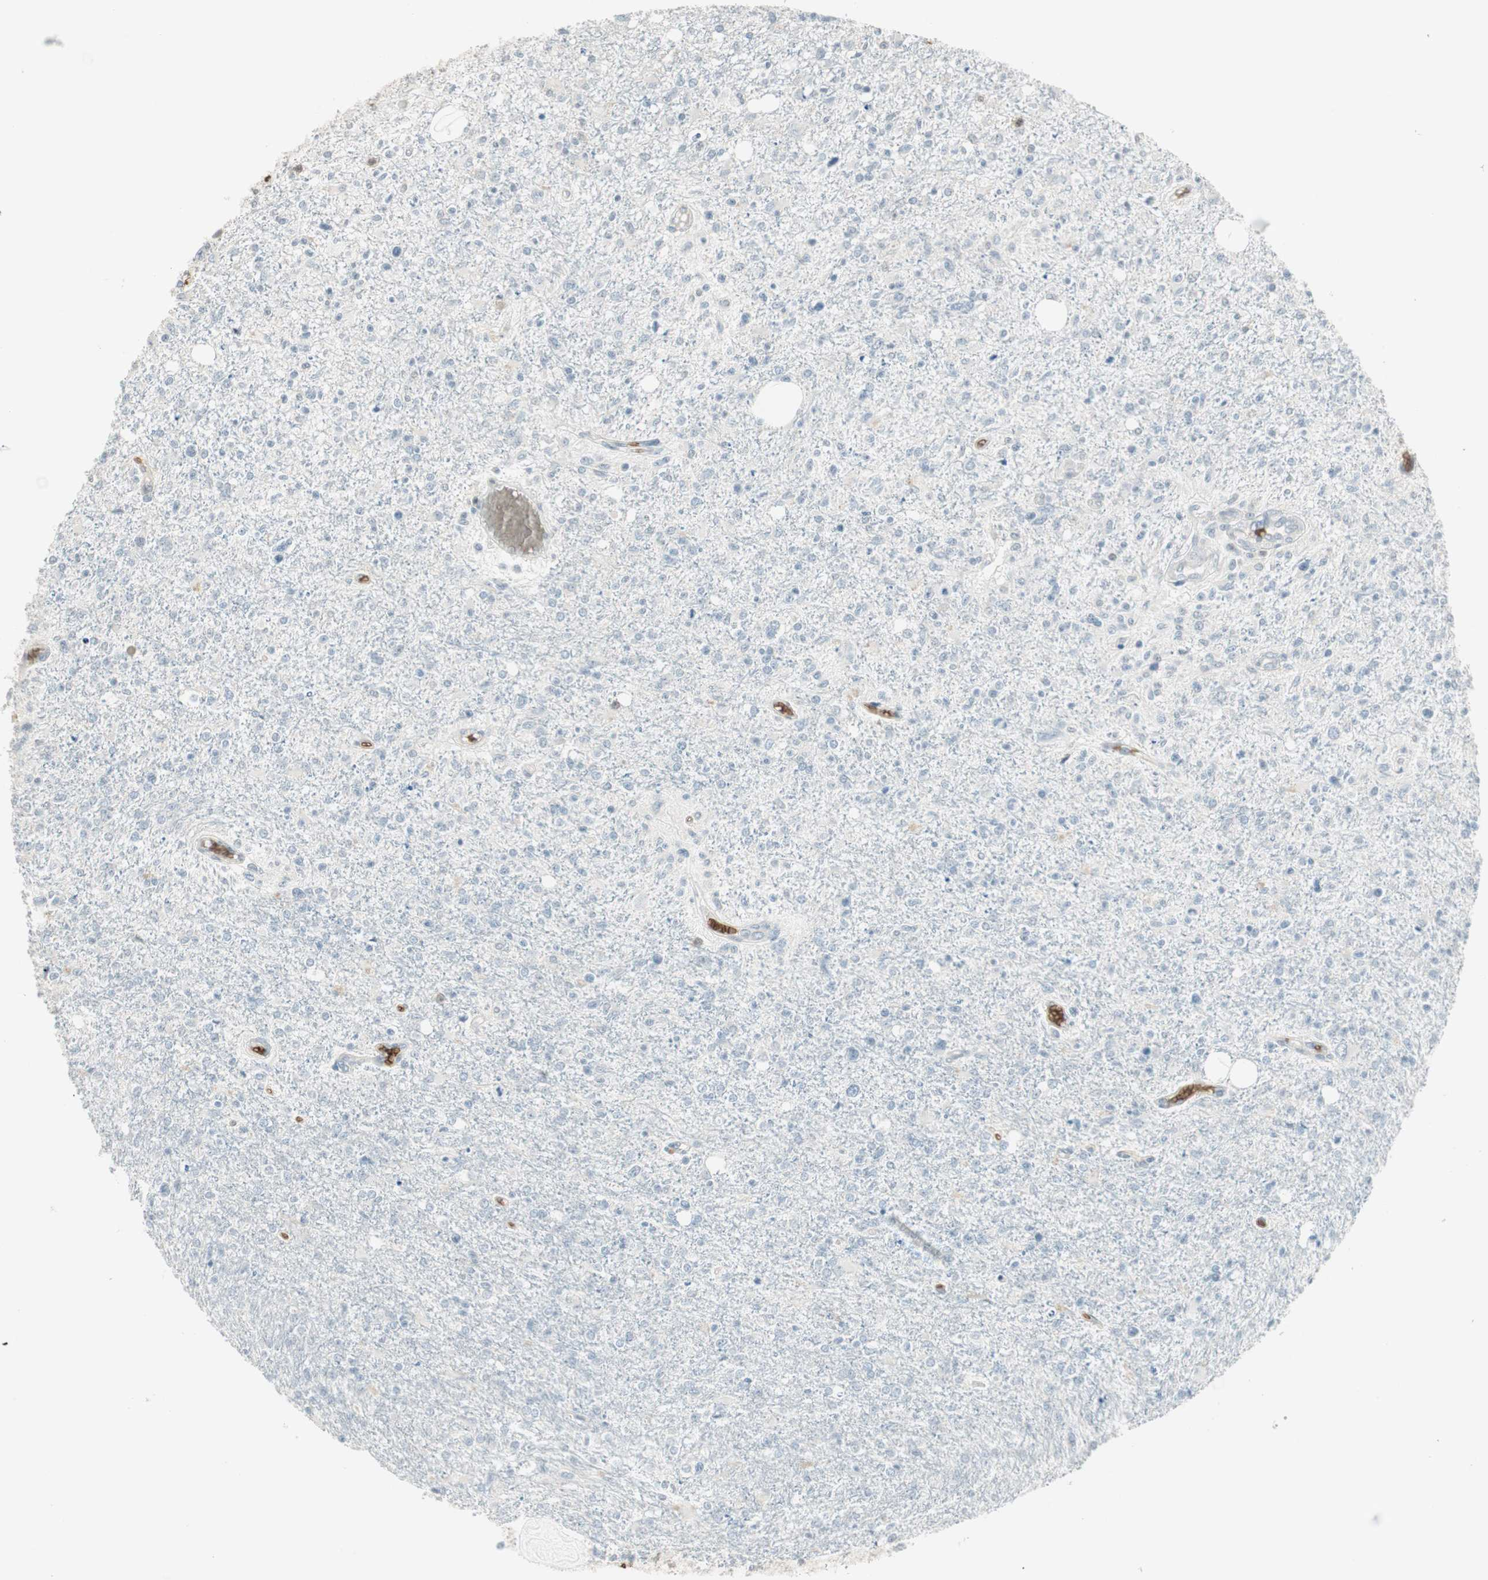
{"staining": {"intensity": "negative", "quantity": "none", "location": "none"}, "tissue": "glioma", "cell_type": "Tumor cells", "image_type": "cancer", "snomed": [{"axis": "morphology", "description": "Glioma, malignant, High grade"}, {"axis": "topography", "description": "Cerebral cortex"}], "caption": "An image of human malignant high-grade glioma is negative for staining in tumor cells.", "gene": "MAP4K1", "patient": {"sex": "male", "age": 76}}